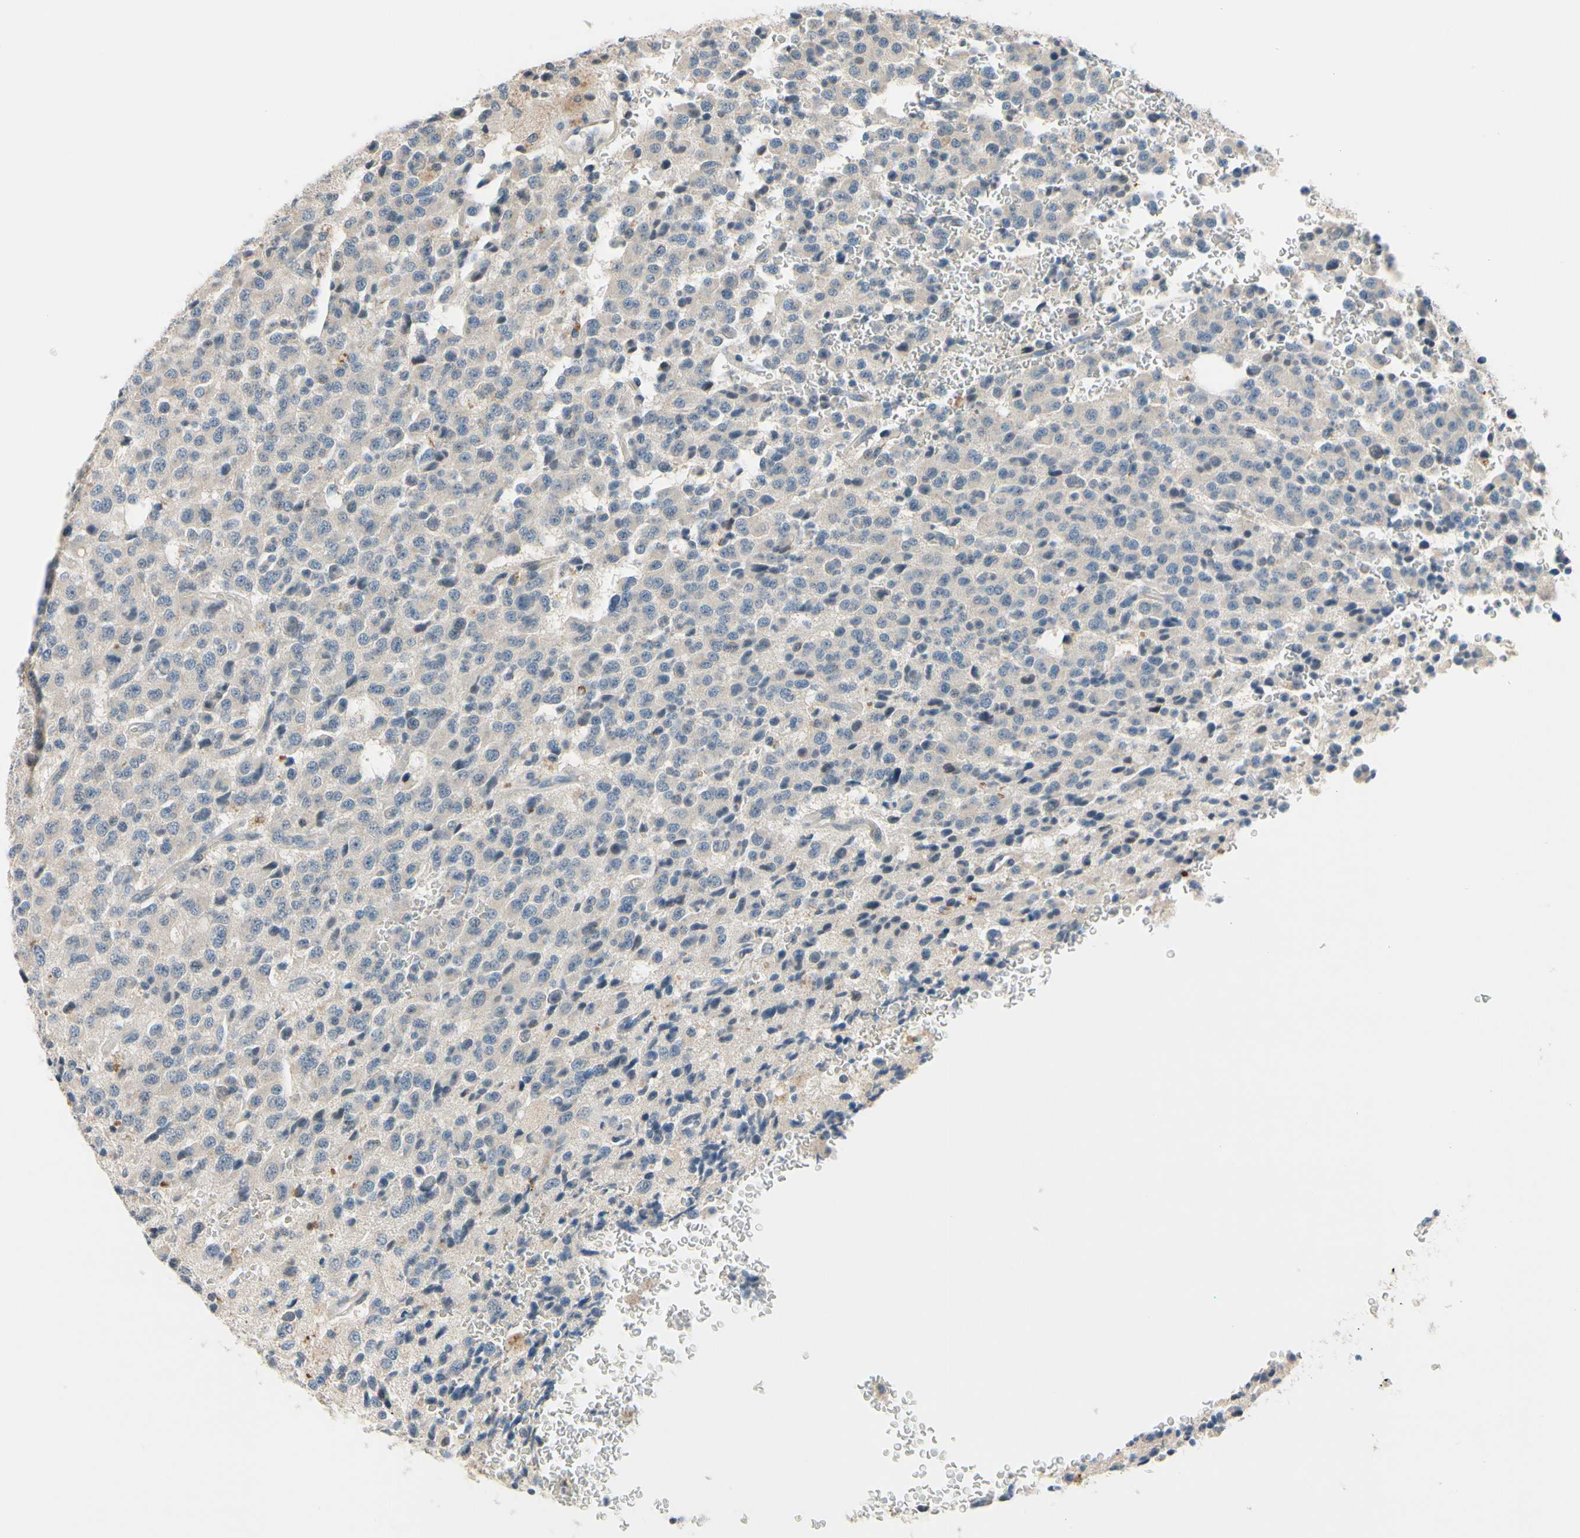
{"staining": {"intensity": "negative", "quantity": "none", "location": "none"}, "tissue": "glioma", "cell_type": "Tumor cells", "image_type": "cancer", "snomed": [{"axis": "morphology", "description": "Glioma, malignant, High grade"}, {"axis": "topography", "description": "pancreas cauda"}], "caption": "Immunohistochemistry (IHC) photomicrograph of neoplastic tissue: glioma stained with DAB displays no significant protein positivity in tumor cells.", "gene": "SLC27A6", "patient": {"sex": "male", "age": 60}}